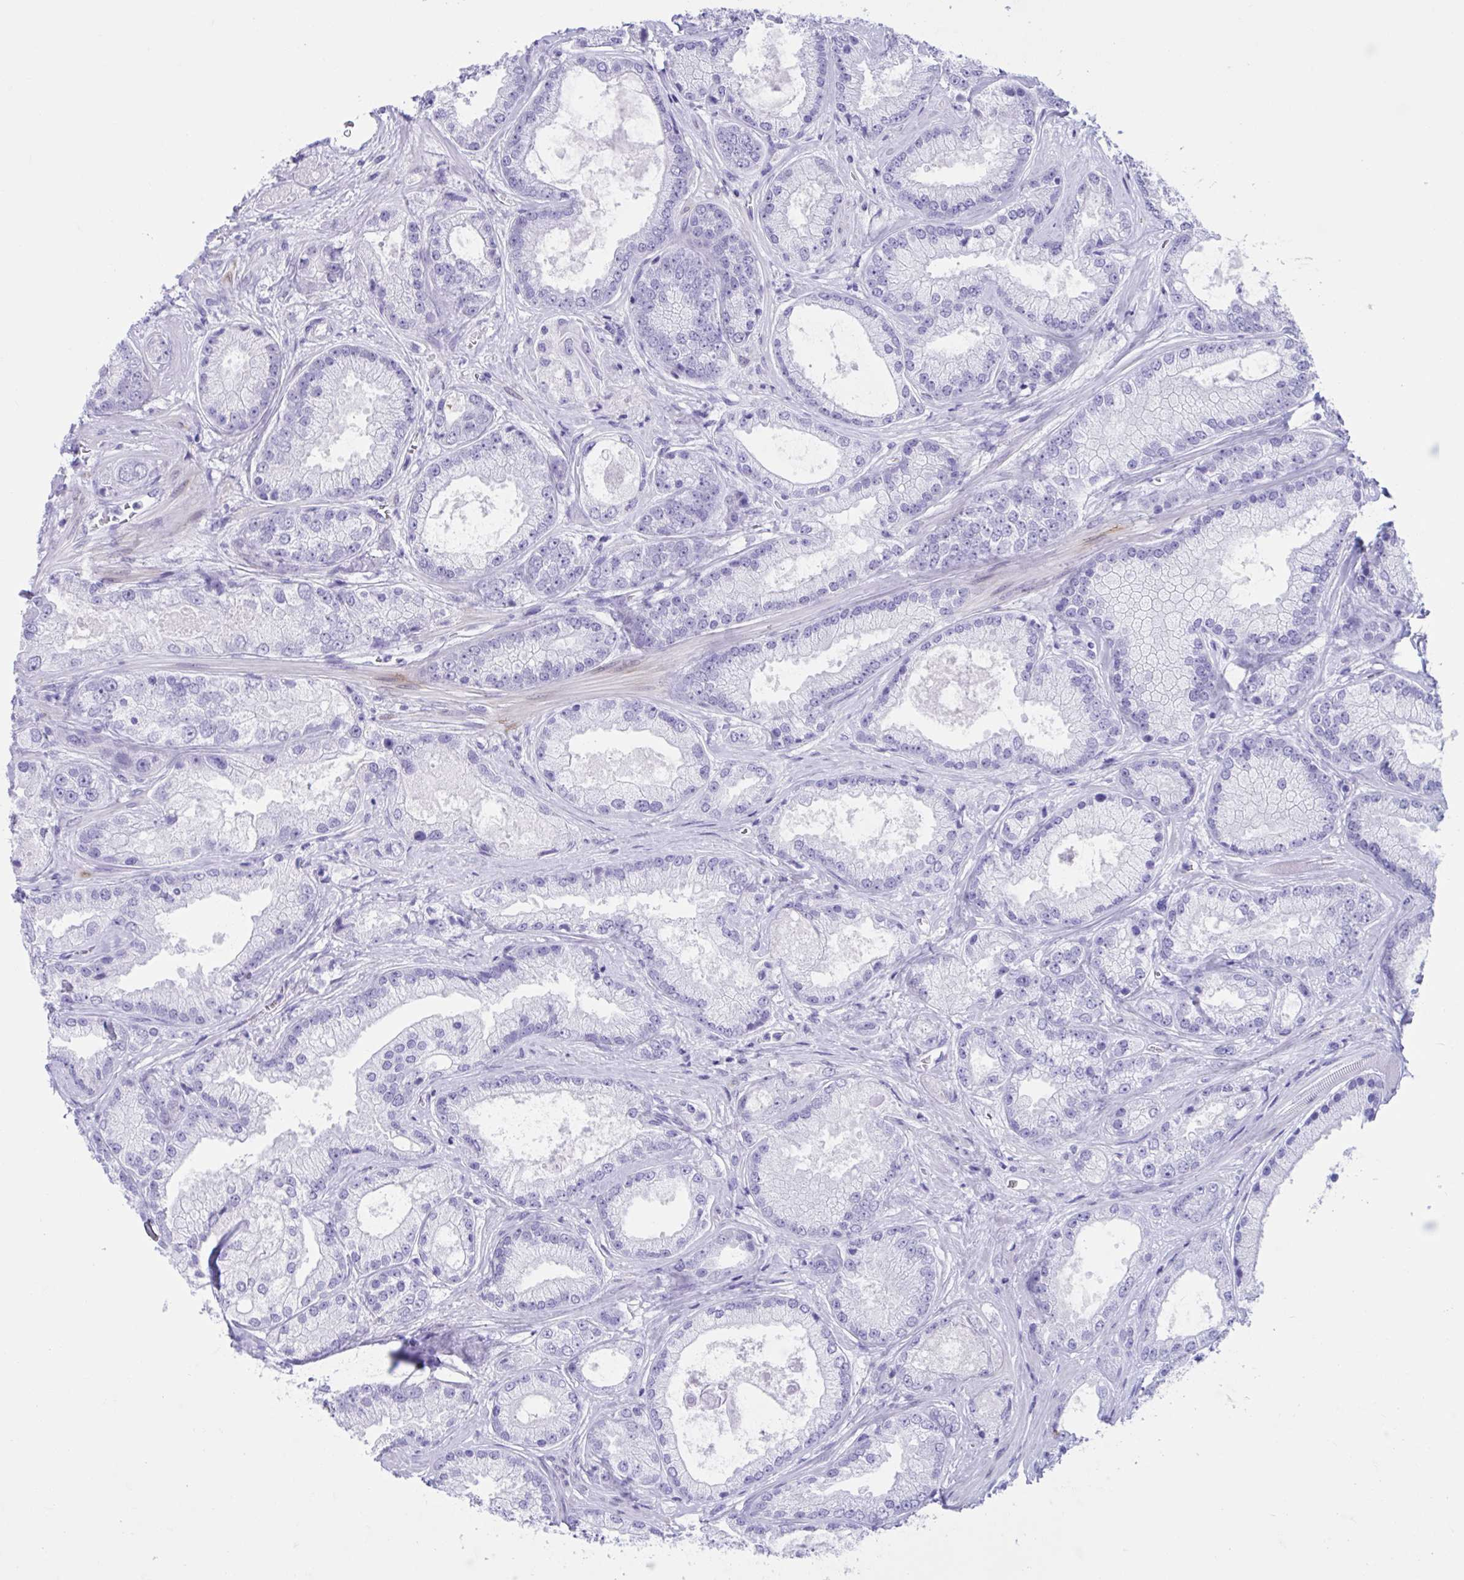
{"staining": {"intensity": "negative", "quantity": "none", "location": "none"}, "tissue": "prostate cancer", "cell_type": "Tumor cells", "image_type": "cancer", "snomed": [{"axis": "morphology", "description": "Adenocarcinoma, High grade"}, {"axis": "topography", "description": "Prostate"}], "caption": "A micrograph of human prostate cancer is negative for staining in tumor cells.", "gene": "TMEM35A", "patient": {"sex": "male", "age": 67}}